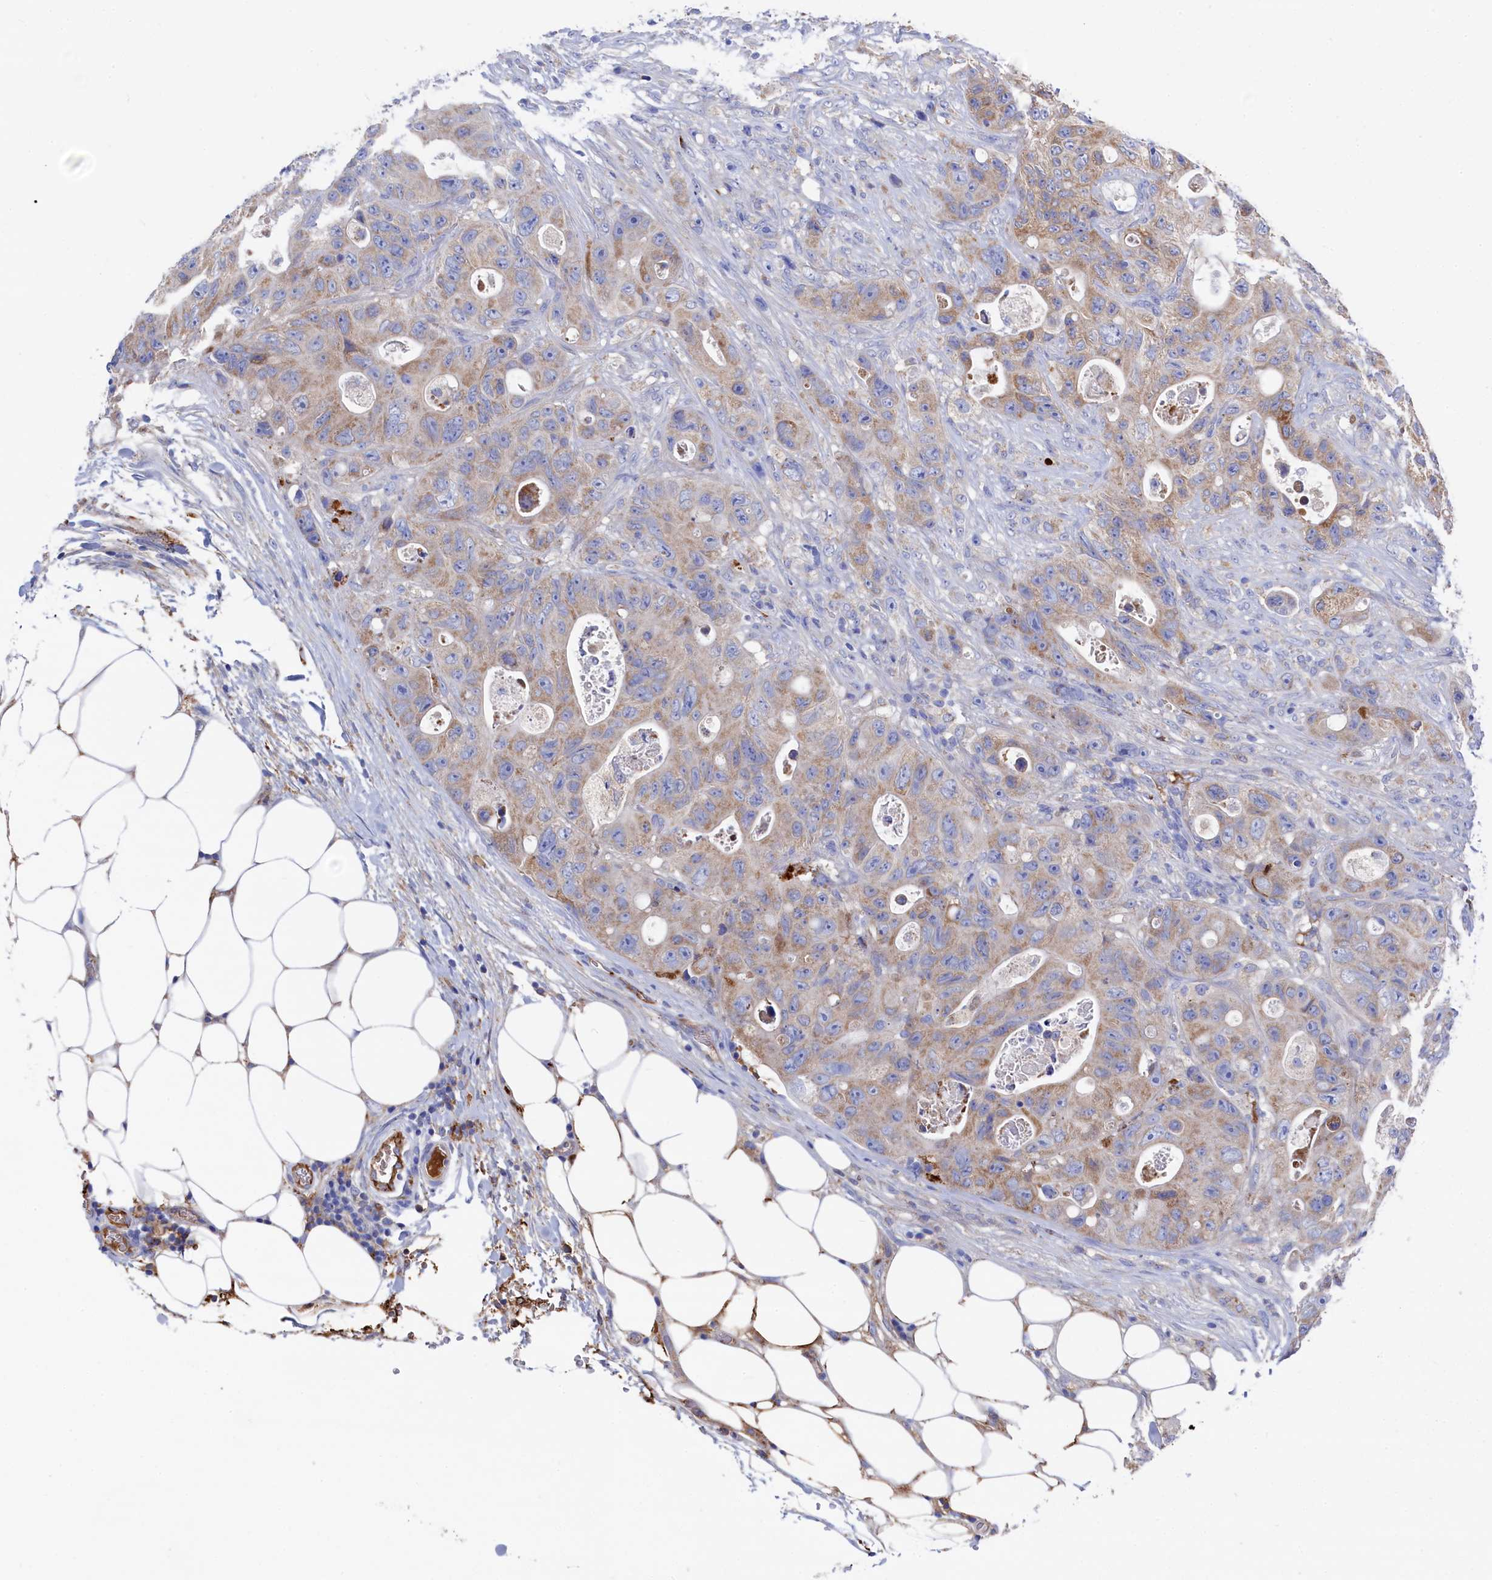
{"staining": {"intensity": "weak", "quantity": ">75%", "location": "cytoplasmic/membranous"}, "tissue": "colorectal cancer", "cell_type": "Tumor cells", "image_type": "cancer", "snomed": [{"axis": "morphology", "description": "Adenocarcinoma, NOS"}, {"axis": "topography", "description": "Colon"}], "caption": "A brown stain labels weak cytoplasmic/membranous staining of a protein in human colorectal cancer (adenocarcinoma) tumor cells.", "gene": "C12orf73", "patient": {"sex": "female", "age": 46}}